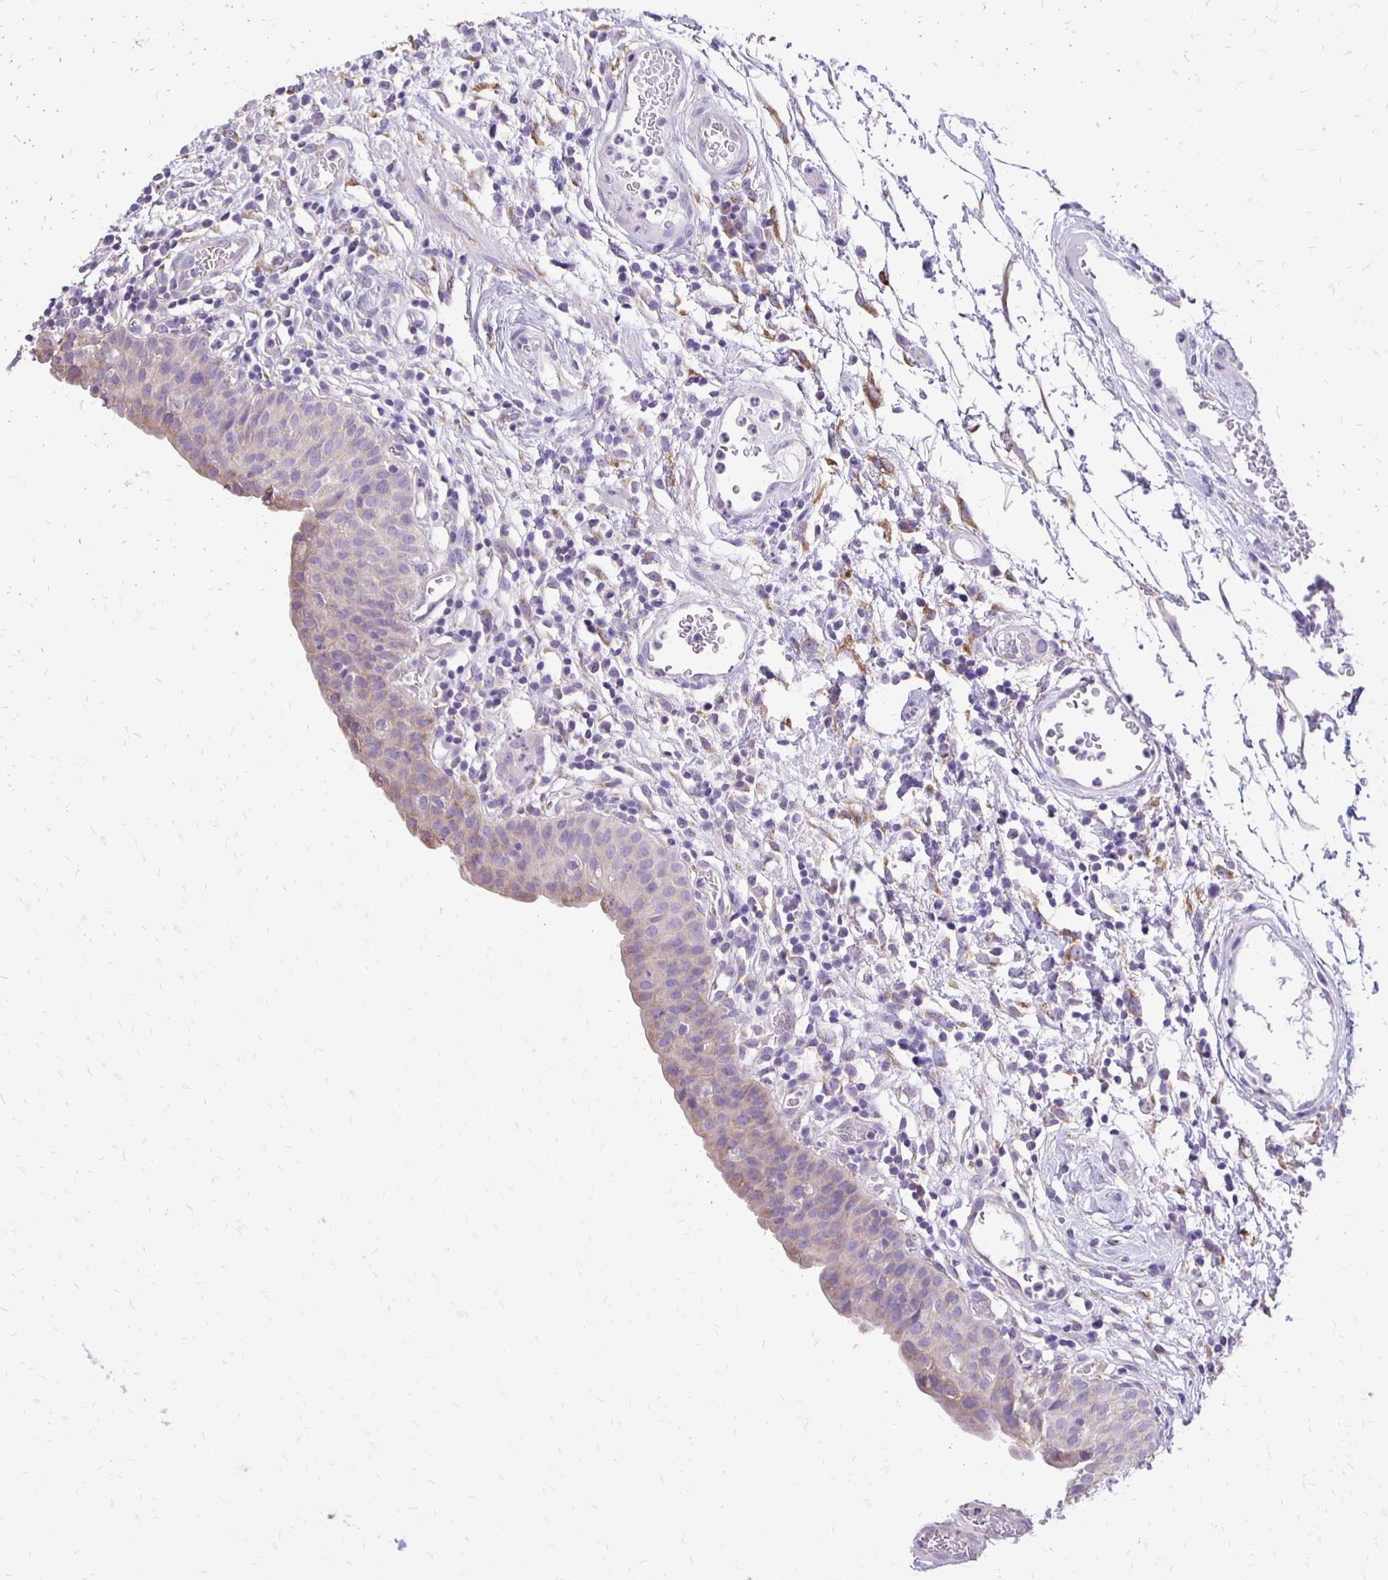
{"staining": {"intensity": "weak", "quantity": "<25%", "location": "cytoplasmic/membranous"}, "tissue": "urinary bladder", "cell_type": "Urothelial cells", "image_type": "normal", "snomed": [{"axis": "morphology", "description": "Normal tissue, NOS"}, {"axis": "morphology", "description": "Inflammation, NOS"}, {"axis": "topography", "description": "Urinary bladder"}], "caption": "Immunohistochemistry of benign human urinary bladder shows no staining in urothelial cells.", "gene": "ANKRD45", "patient": {"sex": "male", "age": 57}}